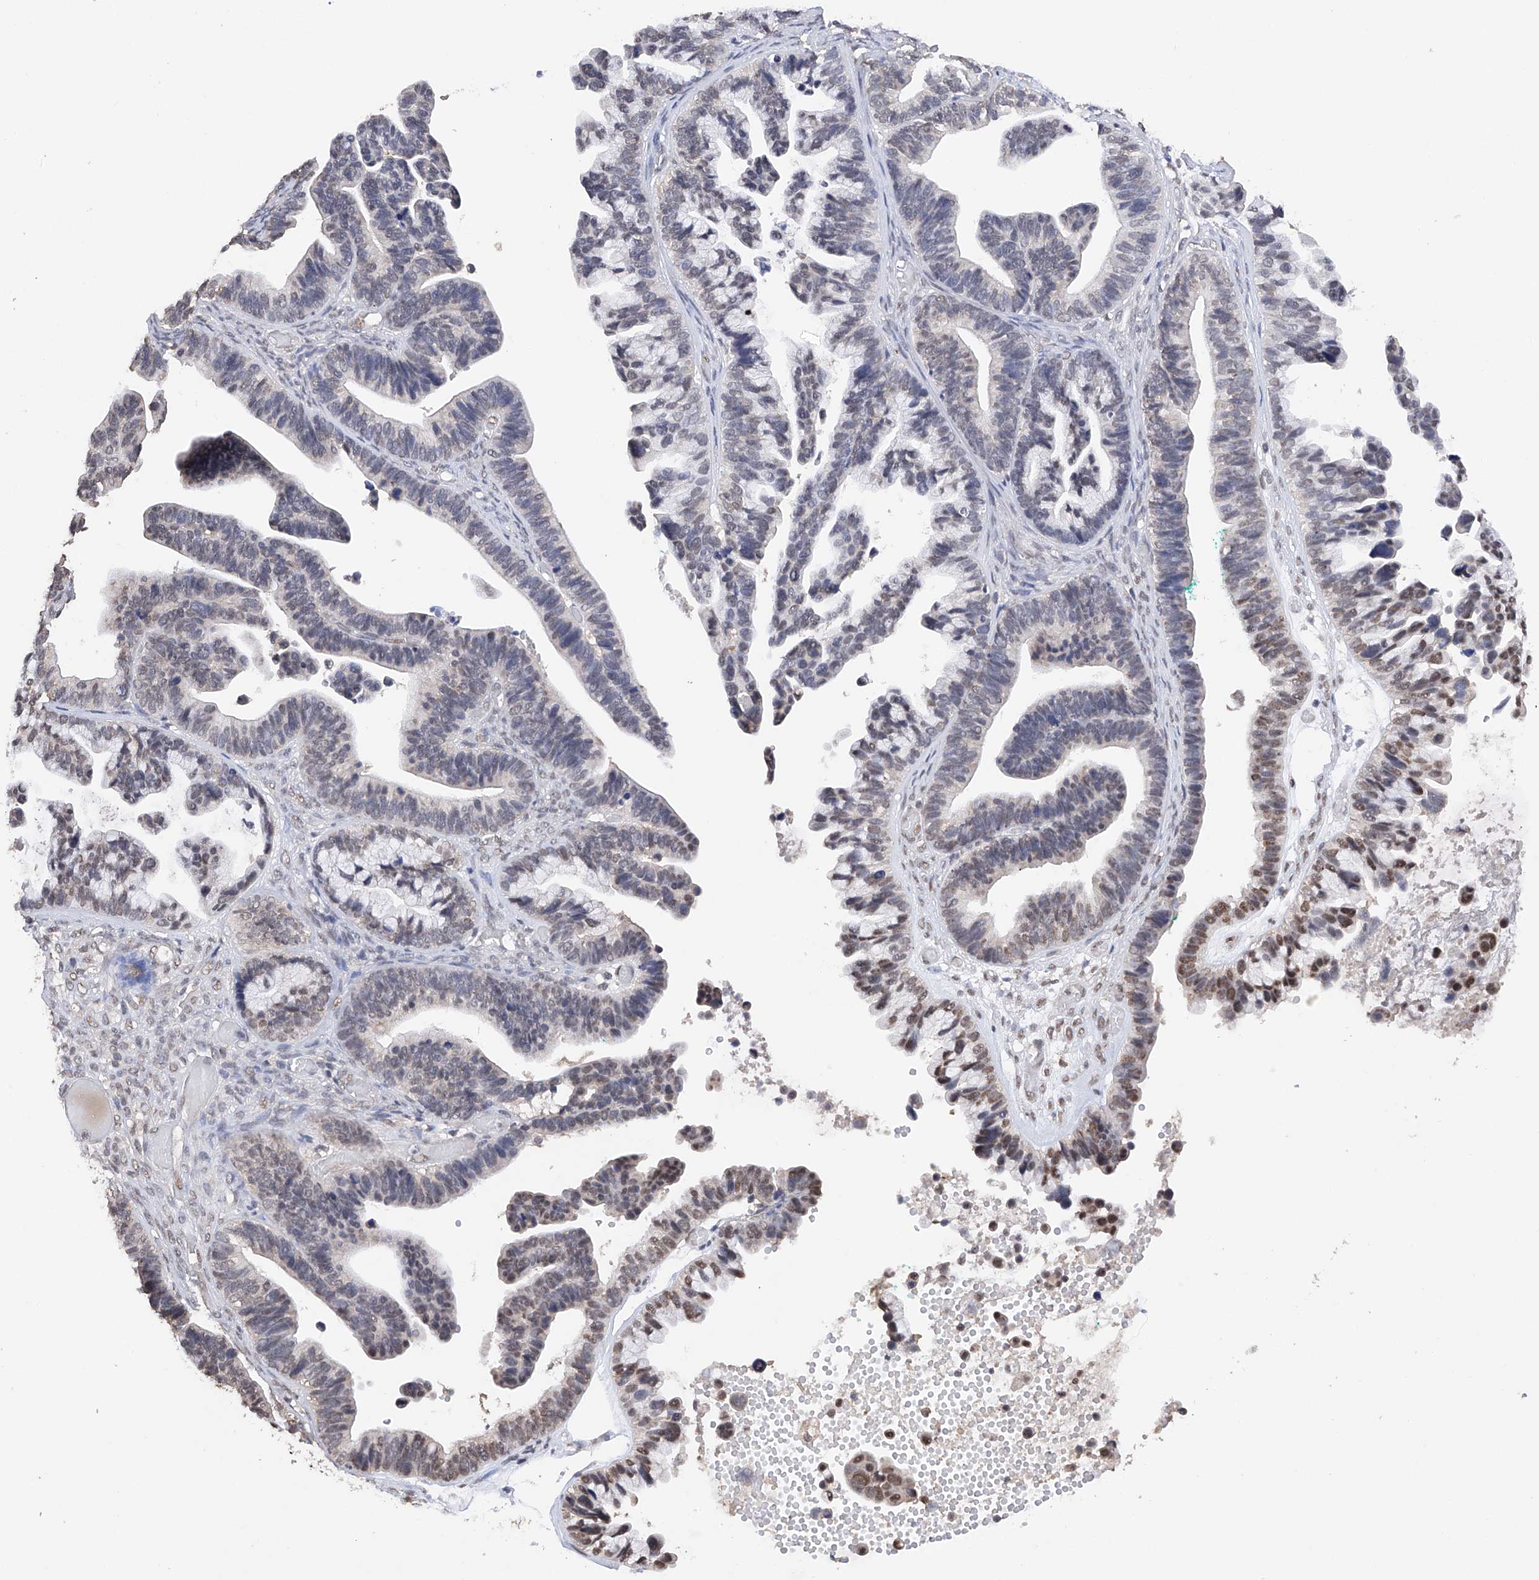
{"staining": {"intensity": "moderate", "quantity": "<25%", "location": "nuclear"}, "tissue": "ovarian cancer", "cell_type": "Tumor cells", "image_type": "cancer", "snomed": [{"axis": "morphology", "description": "Cystadenocarcinoma, serous, NOS"}, {"axis": "topography", "description": "Ovary"}], "caption": "This is a histology image of immunohistochemistry staining of ovarian cancer (serous cystadenocarcinoma), which shows moderate positivity in the nuclear of tumor cells.", "gene": "DMAP1", "patient": {"sex": "female", "age": 56}}